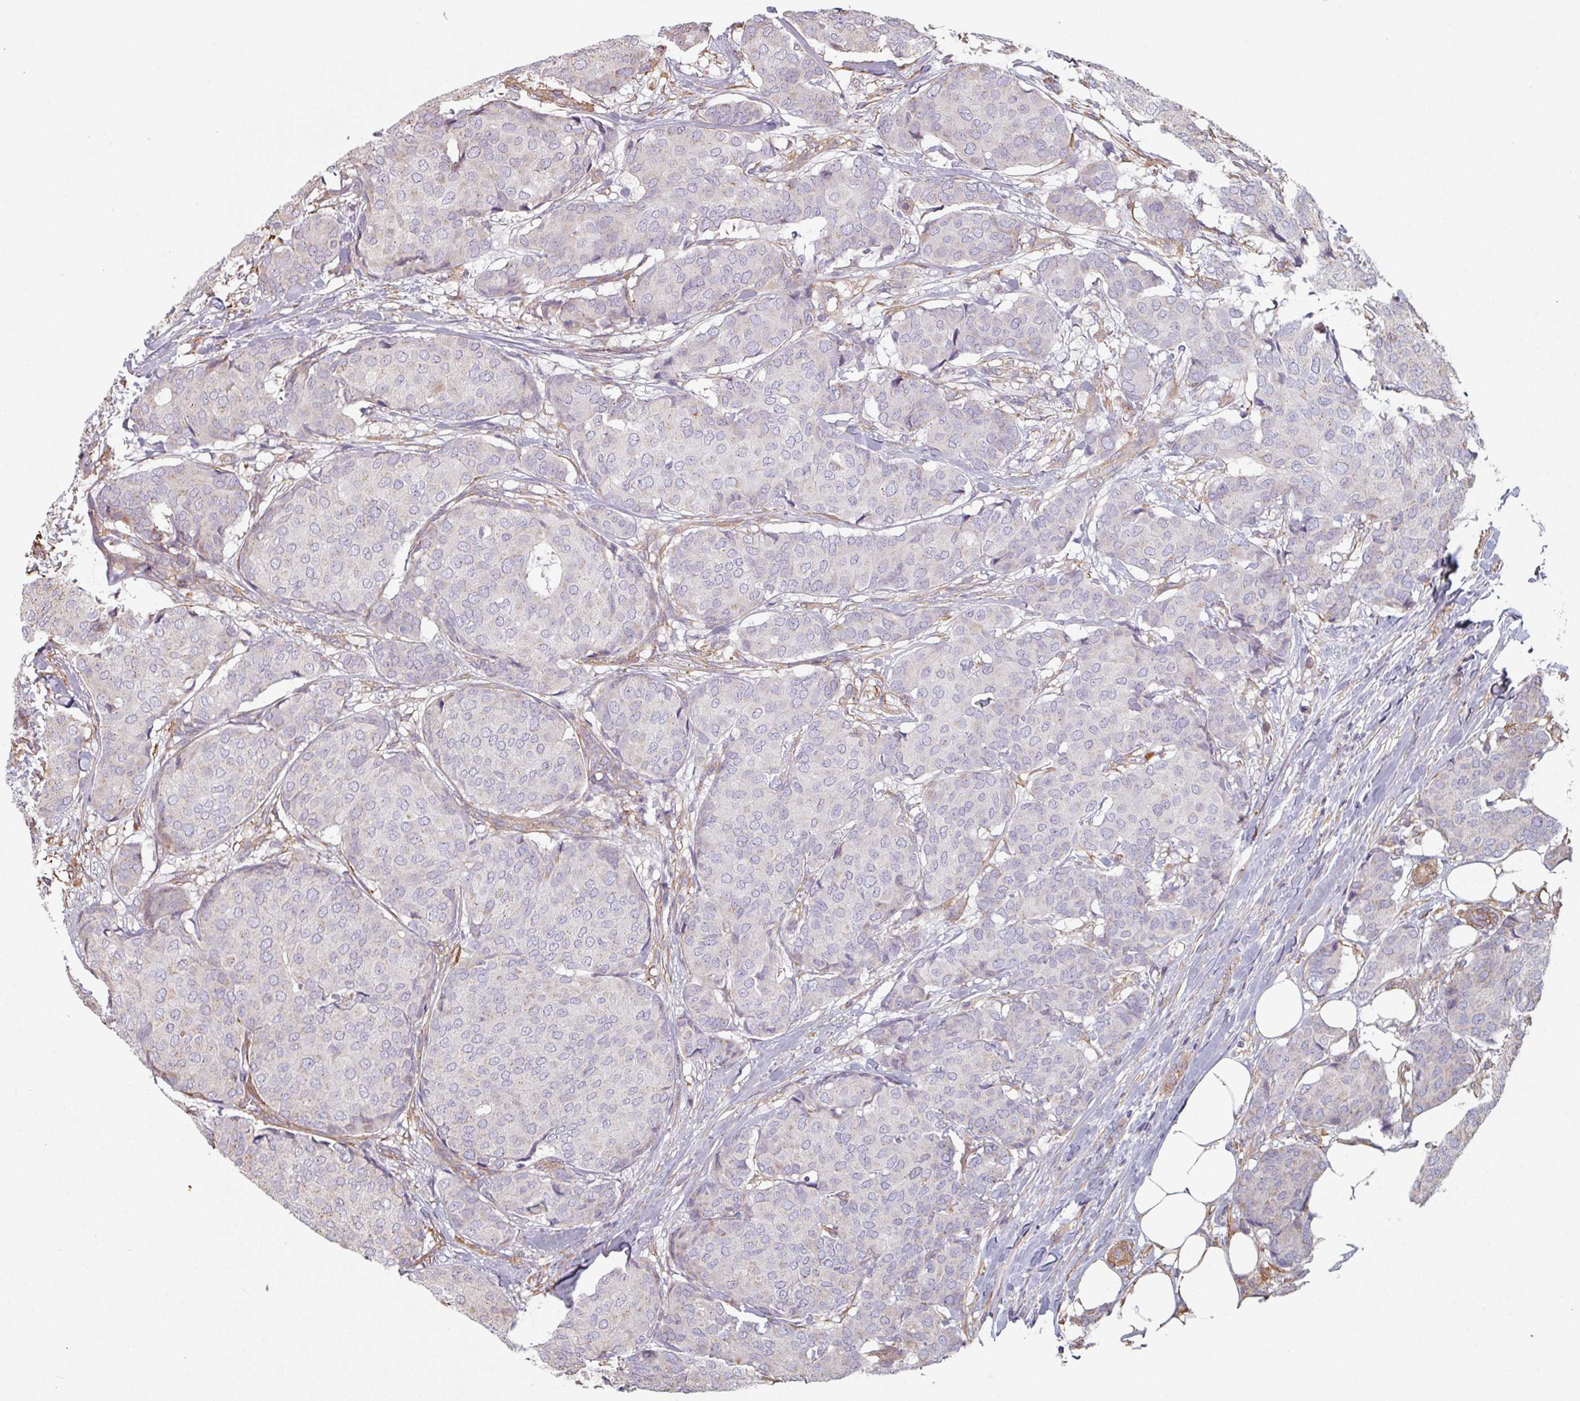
{"staining": {"intensity": "negative", "quantity": "none", "location": "none"}, "tissue": "breast cancer", "cell_type": "Tumor cells", "image_type": "cancer", "snomed": [{"axis": "morphology", "description": "Duct carcinoma"}, {"axis": "topography", "description": "Breast"}], "caption": "Immunohistochemical staining of human breast cancer (invasive ductal carcinoma) displays no significant expression in tumor cells.", "gene": "GSTA4", "patient": {"sex": "female", "age": 75}}